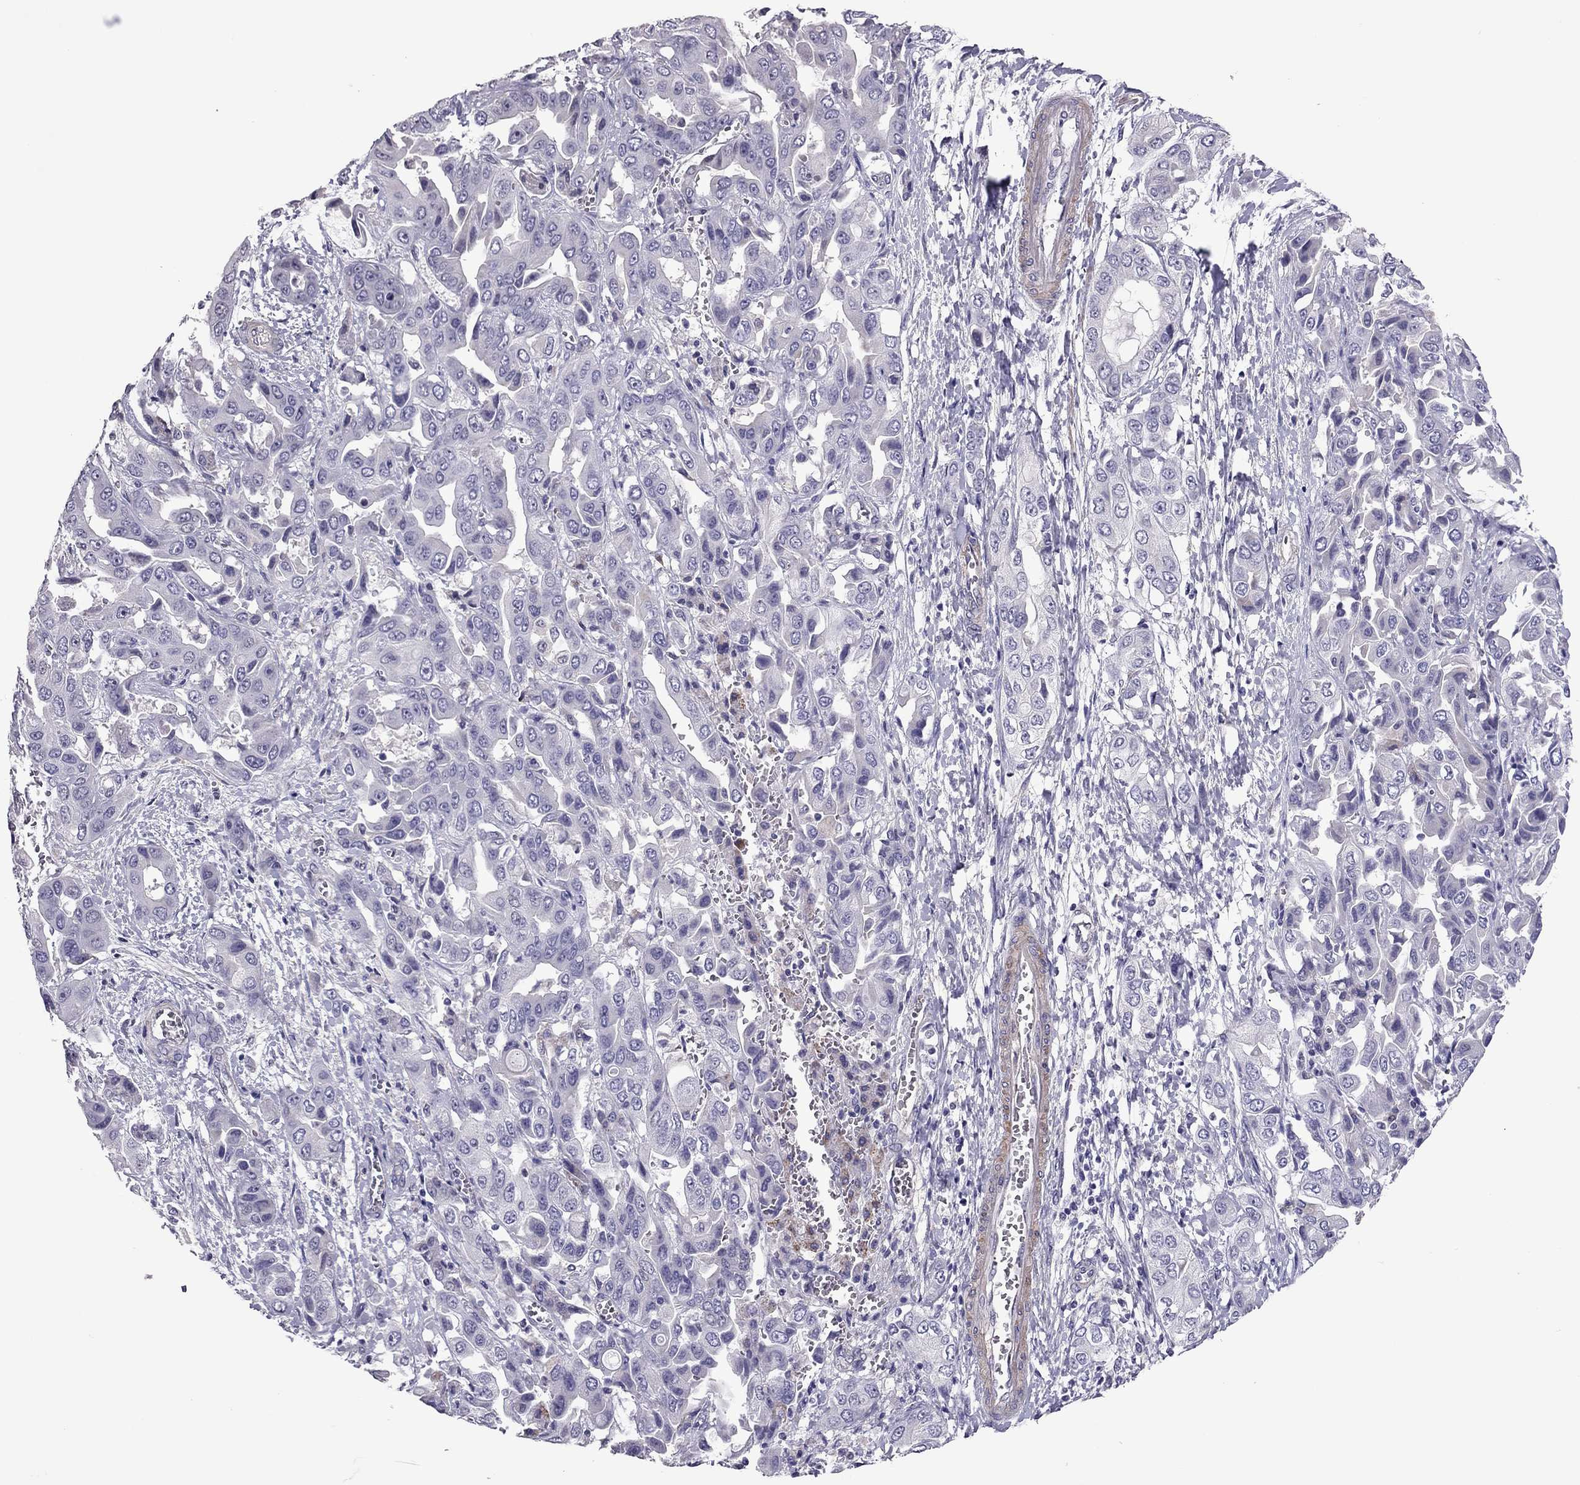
{"staining": {"intensity": "negative", "quantity": "none", "location": "none"}, "tissue": "liver cancer", "cell_type": "Tumor cells", "image_type": "cancer", "snomed": [{"axis": "morphology", "description": "Cholangiocarcinoma"}, {"axis": "topography", "description": "Liver"}], "caption": "Immunohistochemistry photomicrograph of neoplastic tissue: liver cancer stained with DAB (3,3'-diaminobenzidine) exhibits no significant protein staining in tumor cells. Brightfield microscopy of immunohistochemistry stained with DAB (brown) and hematoxylin (blue), captured at high magnification.", "gene": "SLC16A8", "patient": {"sex": "female", "age": 52}}